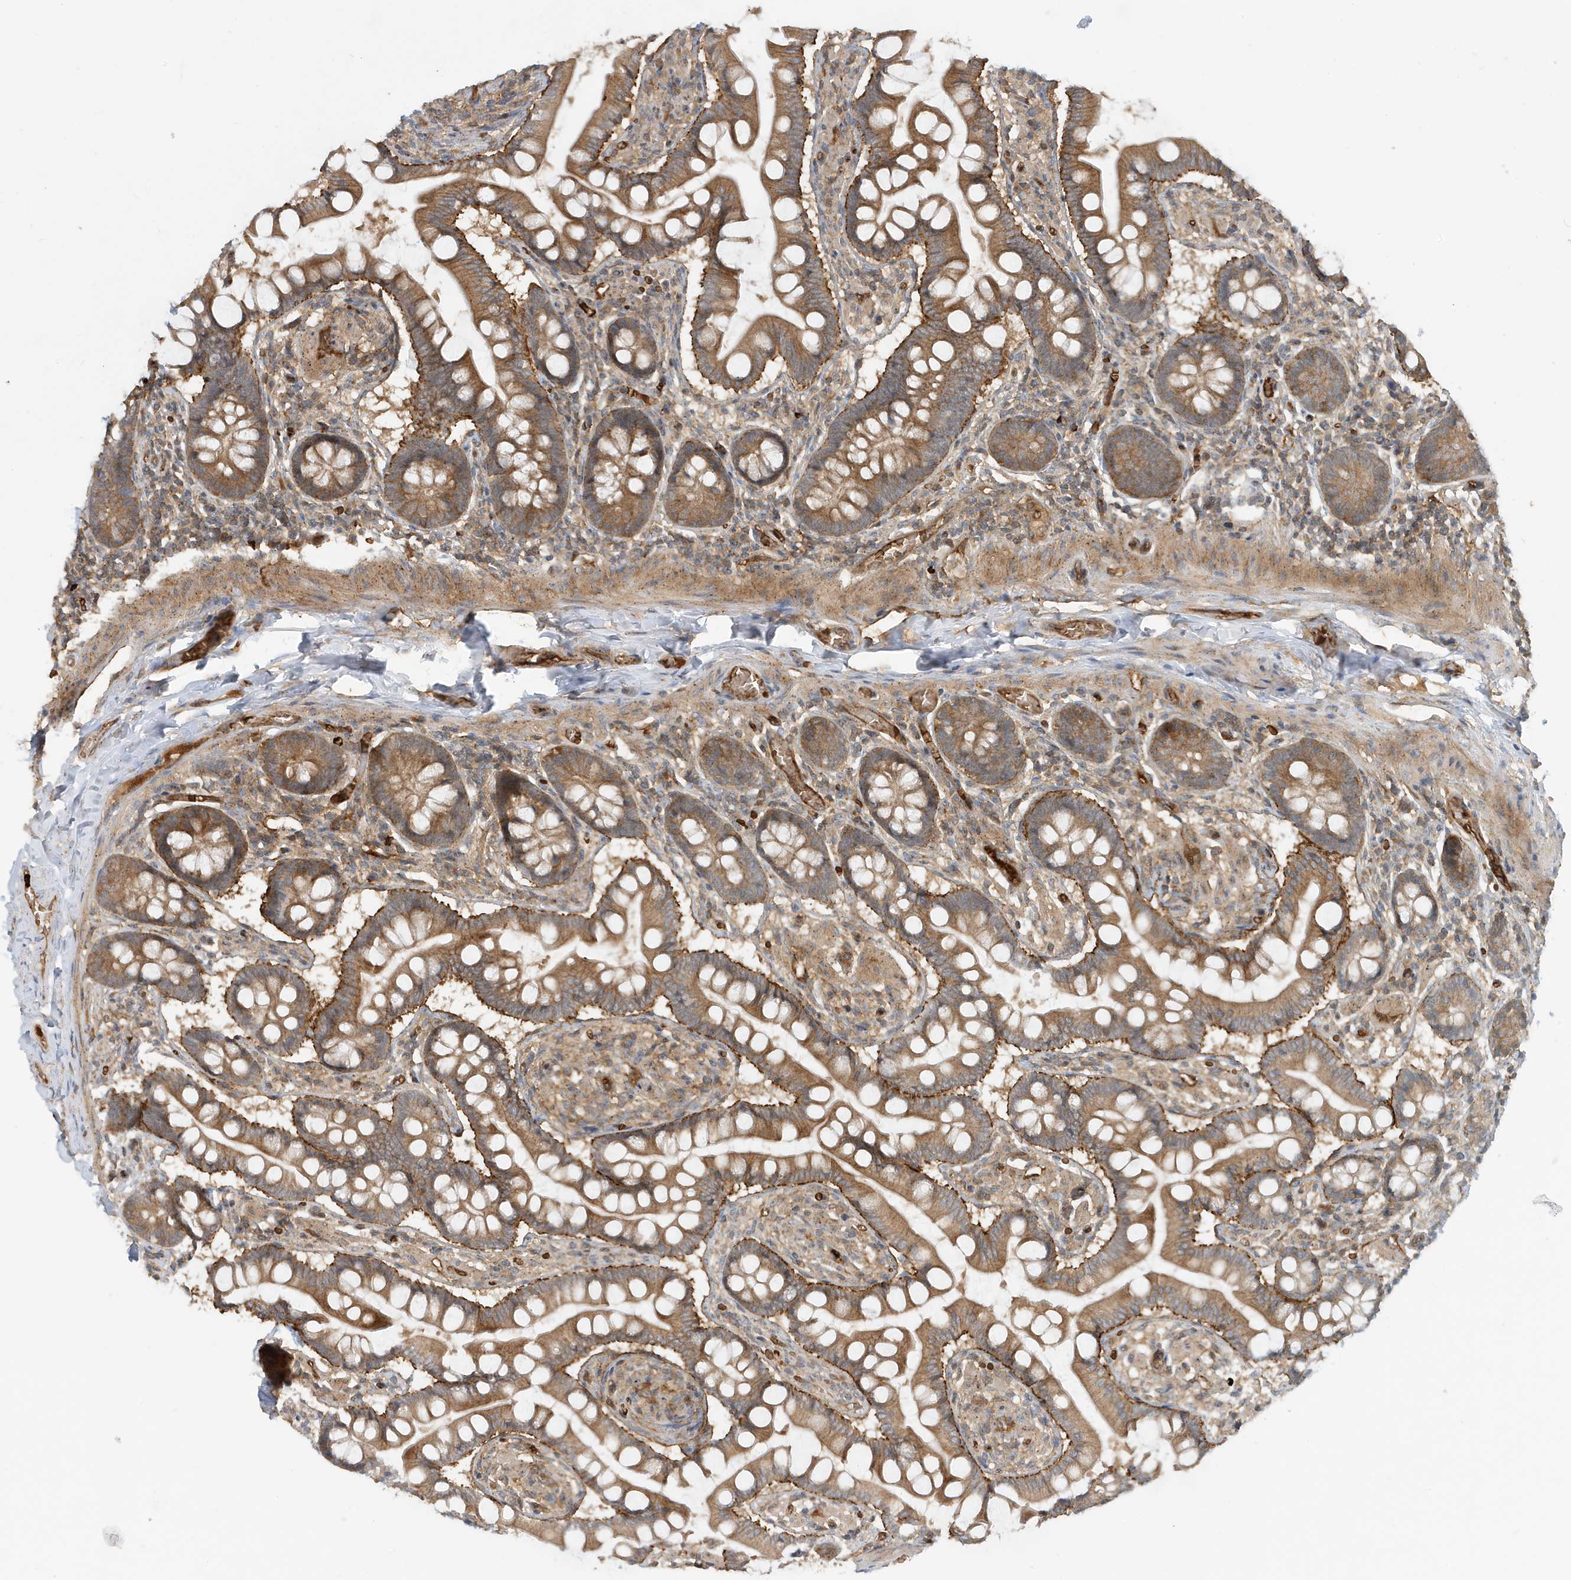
{"staining": {"intensity": "moderate", "quantity": ">75%", "location": "cytoplasmic/membranous"}, "tissue": "small intestine", "cell_type": "Glandular cells", "image_type": "normal", "snomed": [{"axis": "morphology", "description": "Normal tissue, NOS"}, {"axis": "topography", "description": "Small intestine"}], "caption": "Immunohistochemistry photomicrograph of normal human small intestine stained for a protein (brown), which displays medium levels of moderate cytoplasmic/membranous expression in about >75% of glandular cells.", "gene": "FYCO1", "patient": {"sex": "male", "age": 41}}